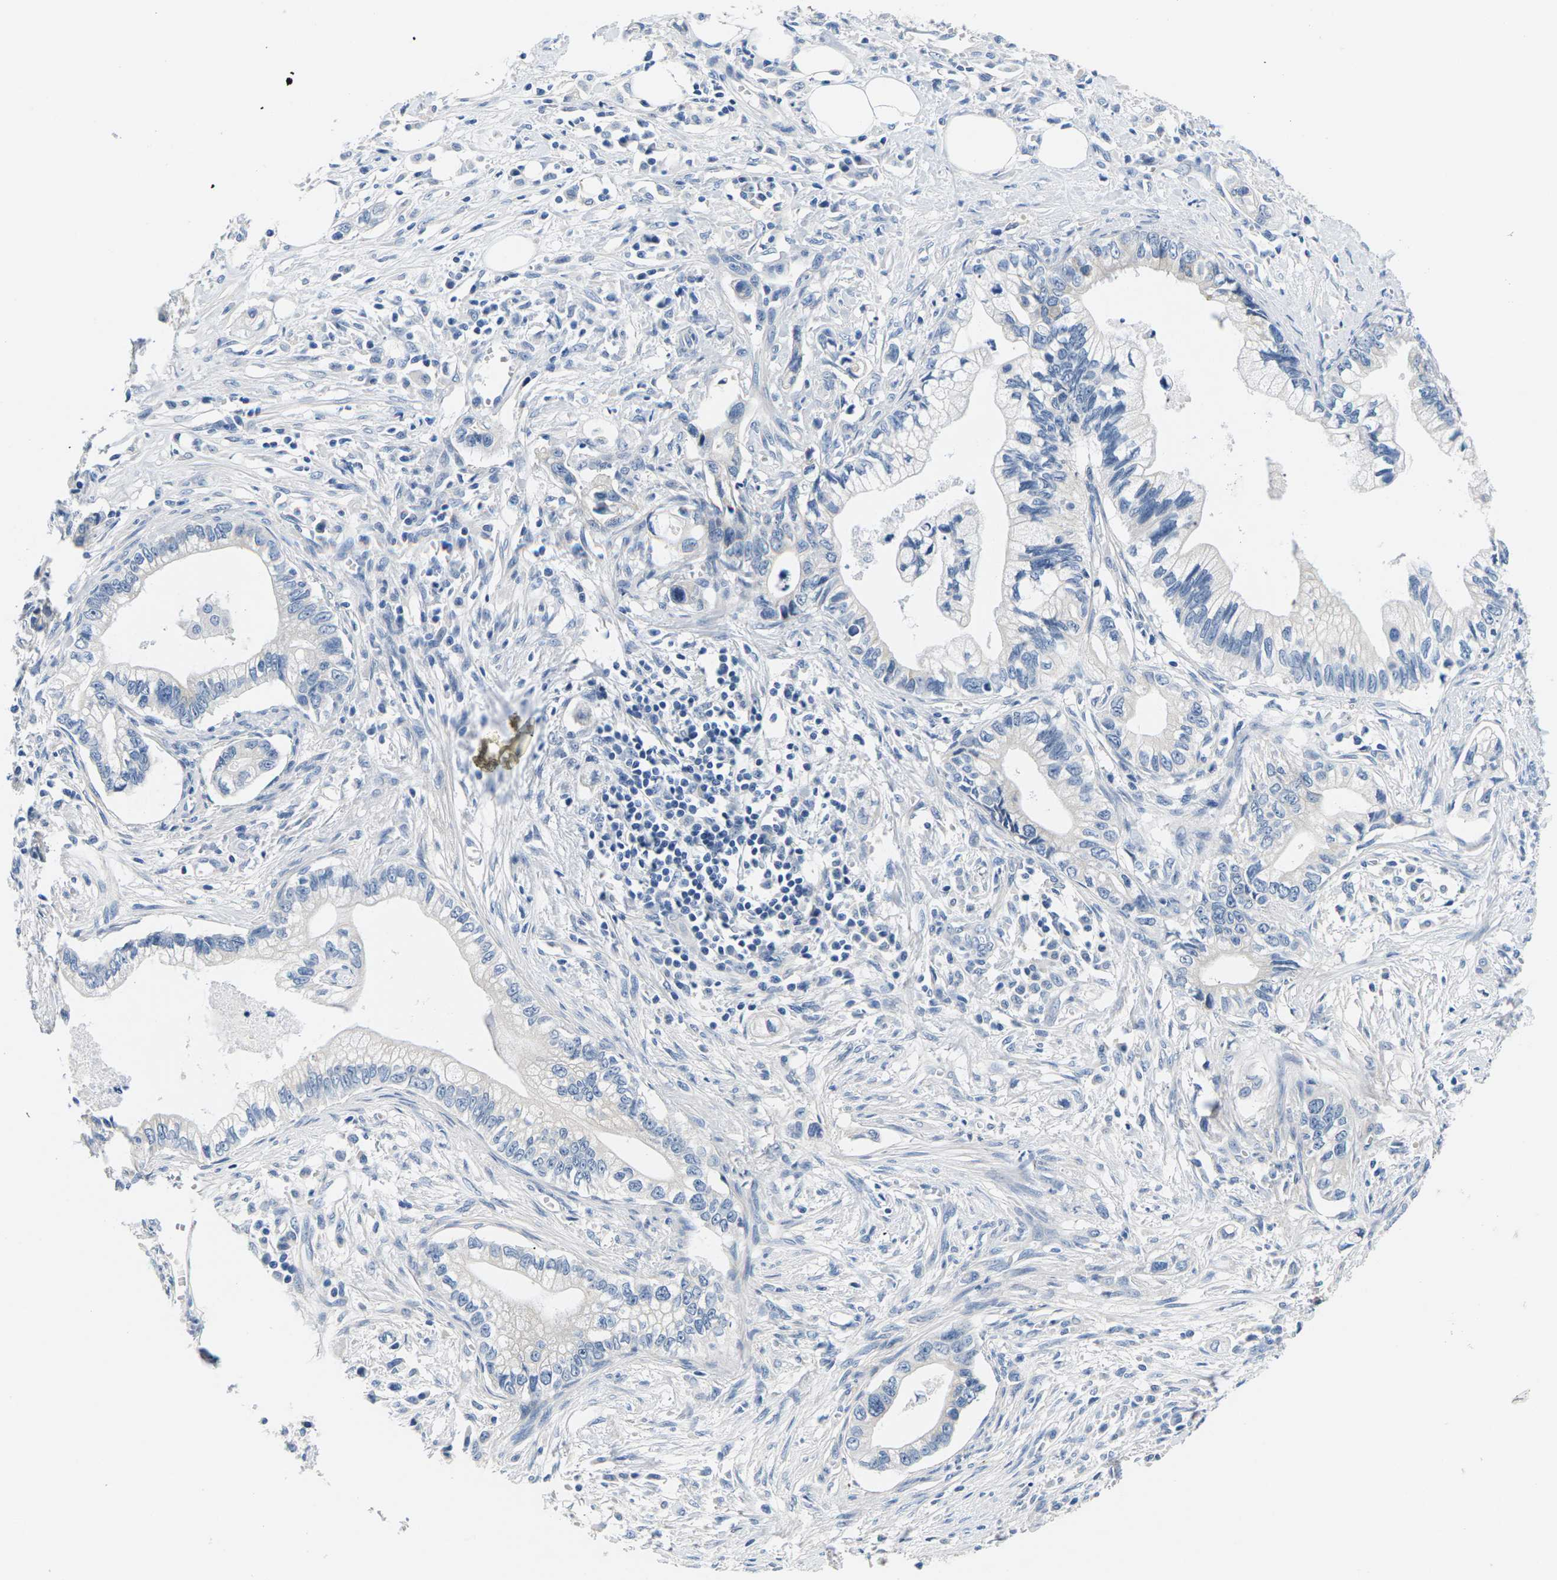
{"staining": {"intensity": "negative", "quantity": "none", "location": "none"}, "tissue": "pancreatic cancer", "cell_type": "Tumor cells", "image_type": "cancer", "snomed": [{"axis": "morphology", "description": "Adenocarcinoma, NOS"}, {"axis": "topography", "description": "Pancreas"}], "caption": "A high-resolution image shows IHC staining of pancreatic cancer (adenocarcinoma), which demonstrates no significant expression in tumor cells. (DAB (3,3'-diaminobenzidine) immunohistochemistry, high magnification).", "gene": "TSPAN2", "patient": {"sex": "male", "age": 56}}